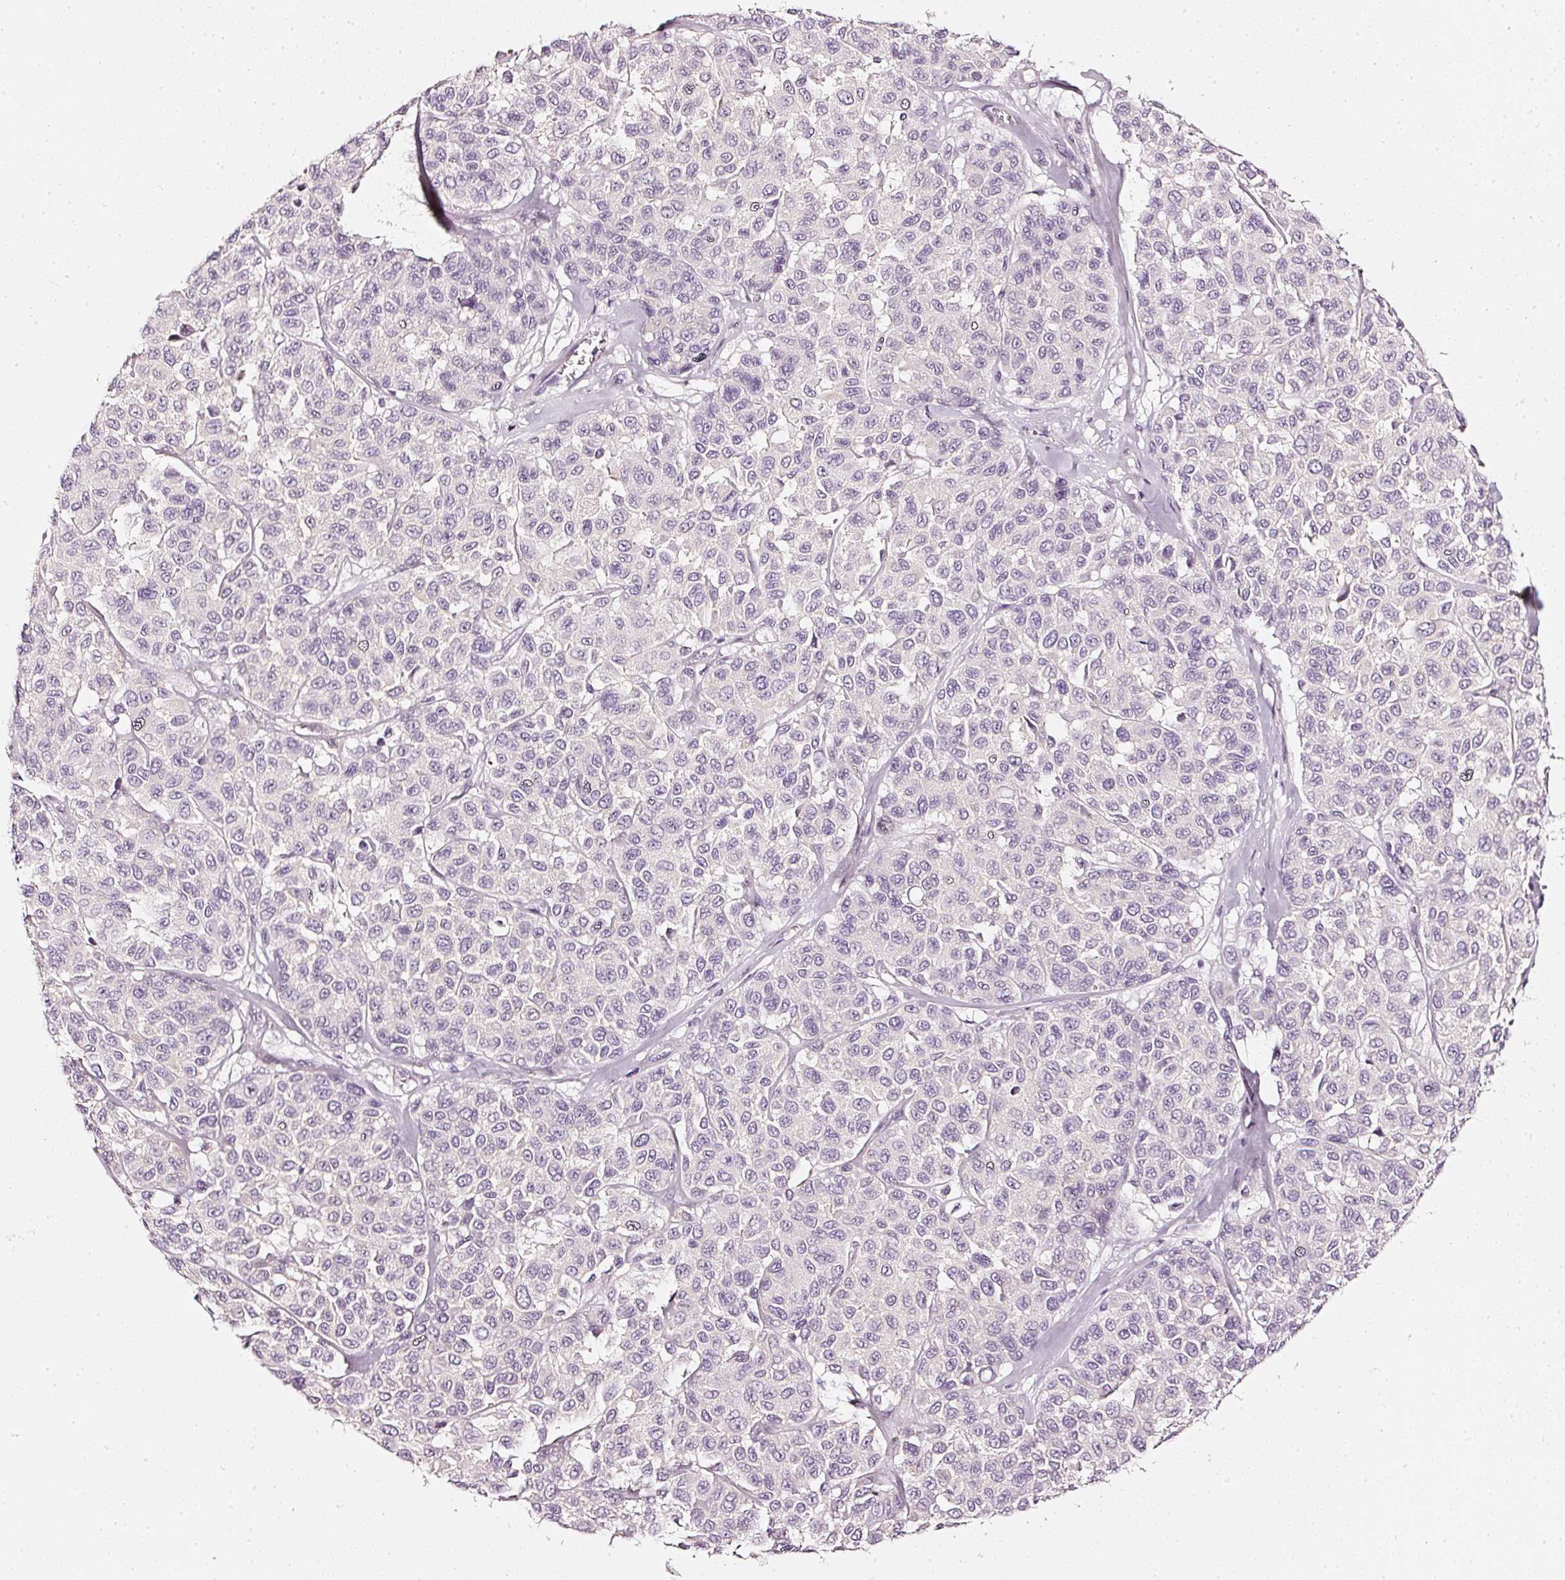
{"staining": {"intensity": "negative", "quantity": "none", "location": "none"}, "tissue": "melanoma", "cell_type": "Tumor cells", "image_type": "cancer", "snomed": [{"axis": "morphology", "description": "Malignant melanoma, NOS"}, {"axis": "topography", "description": "Skin"}], "caption": "Tumor cells are negative for protein expression in human melanoma.", "gene": "CNP", "patient": {"sex": "female", "age": 66}}